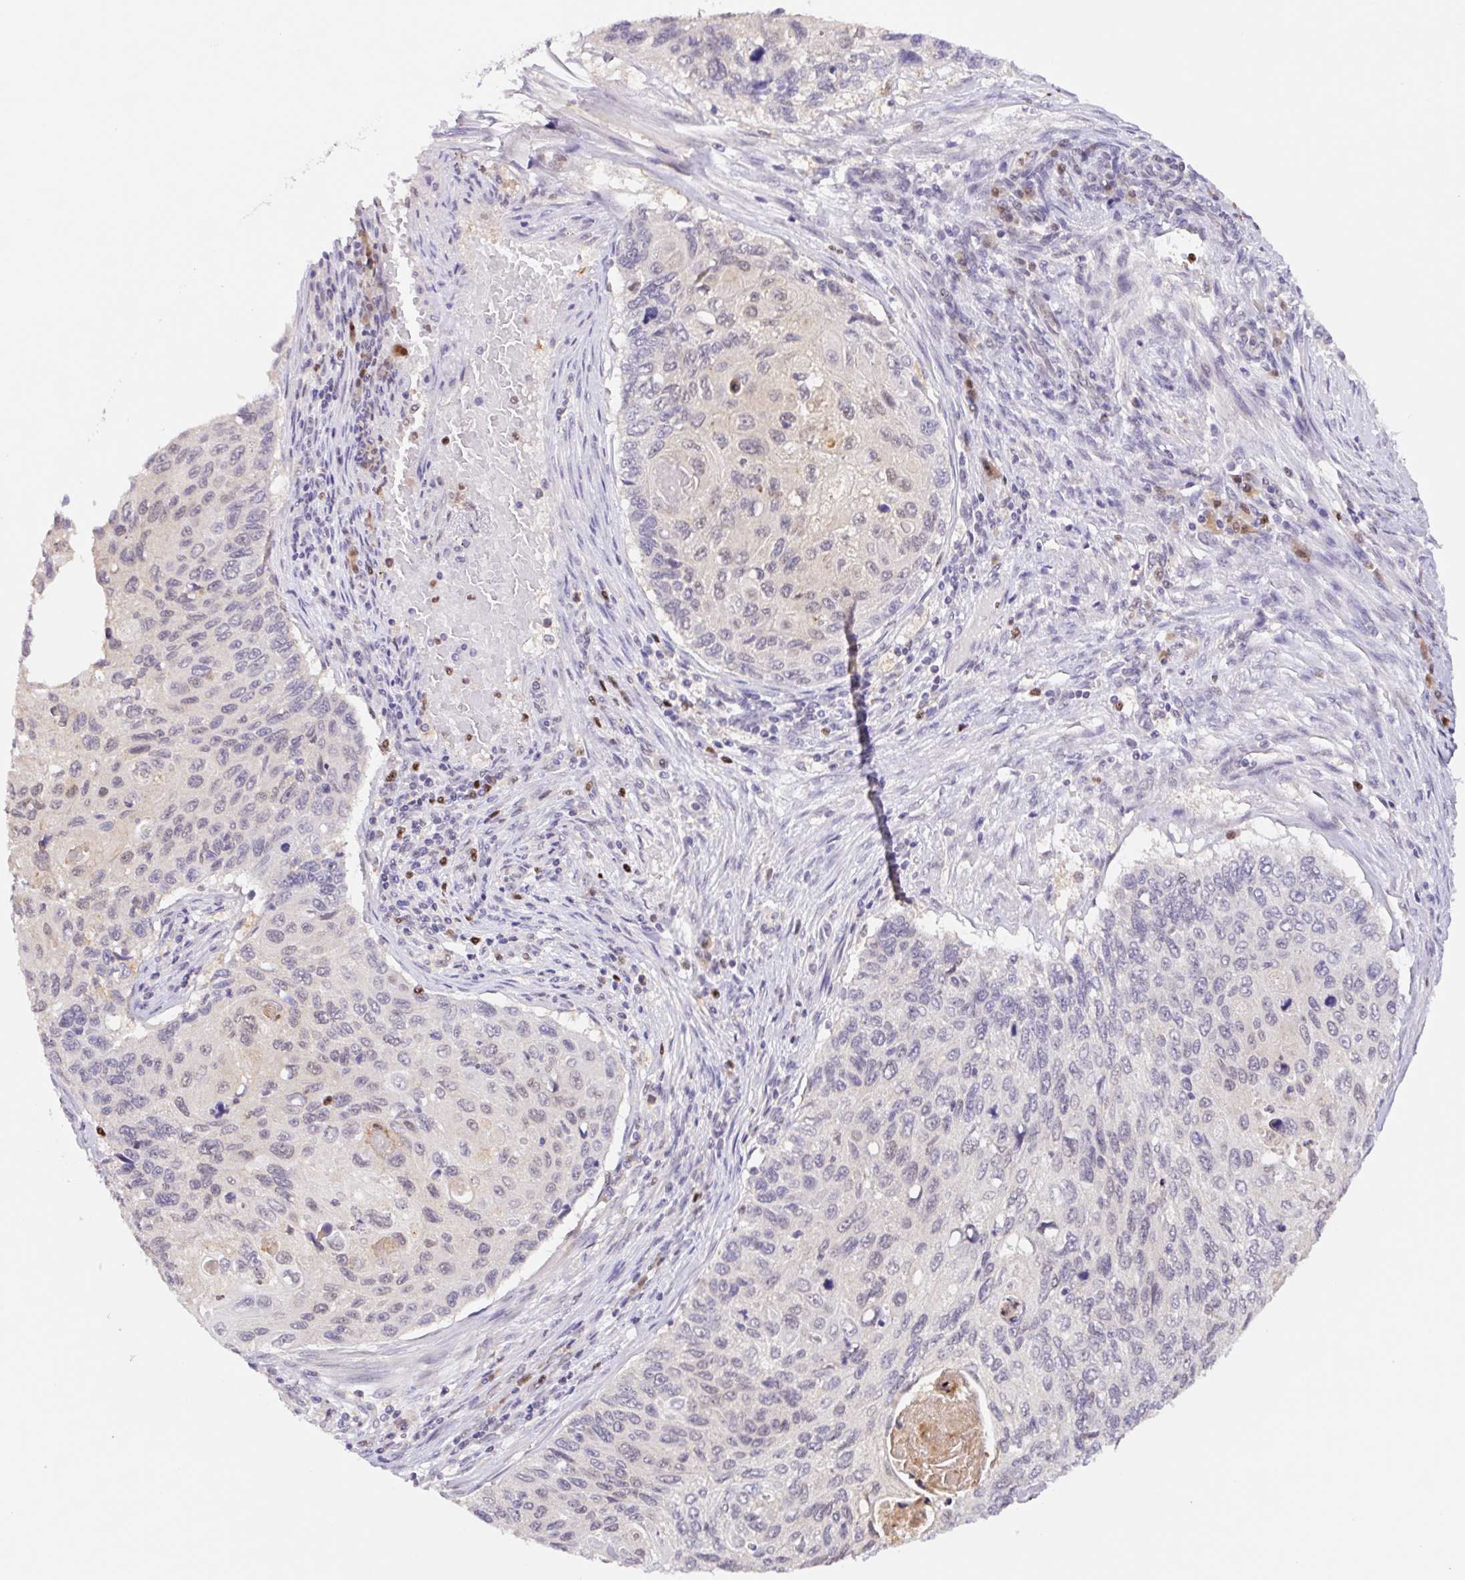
{"staining": {"intensity": "negative", "quantity": "none", "location": "none"}, "tissue": "cervical cancer", "cell_type": "Tumor cells", "image_type": "cancer", "snomed": [{"axis": "morphology", "description": "Squamous cell carcinoma, NOS"}, {"axis": "topography", "description": "Cervix"}], "caption": "Cervical cancer (squamous cell carcinoma) was stained to show a protein in brown. There is no significant positivity in tumor cells. (DAB (3,3'-diaminobenzidine) IHC, high magnification).", "gene": "L3MBTL4", "patient": {"sex": "female", "age": 70}}